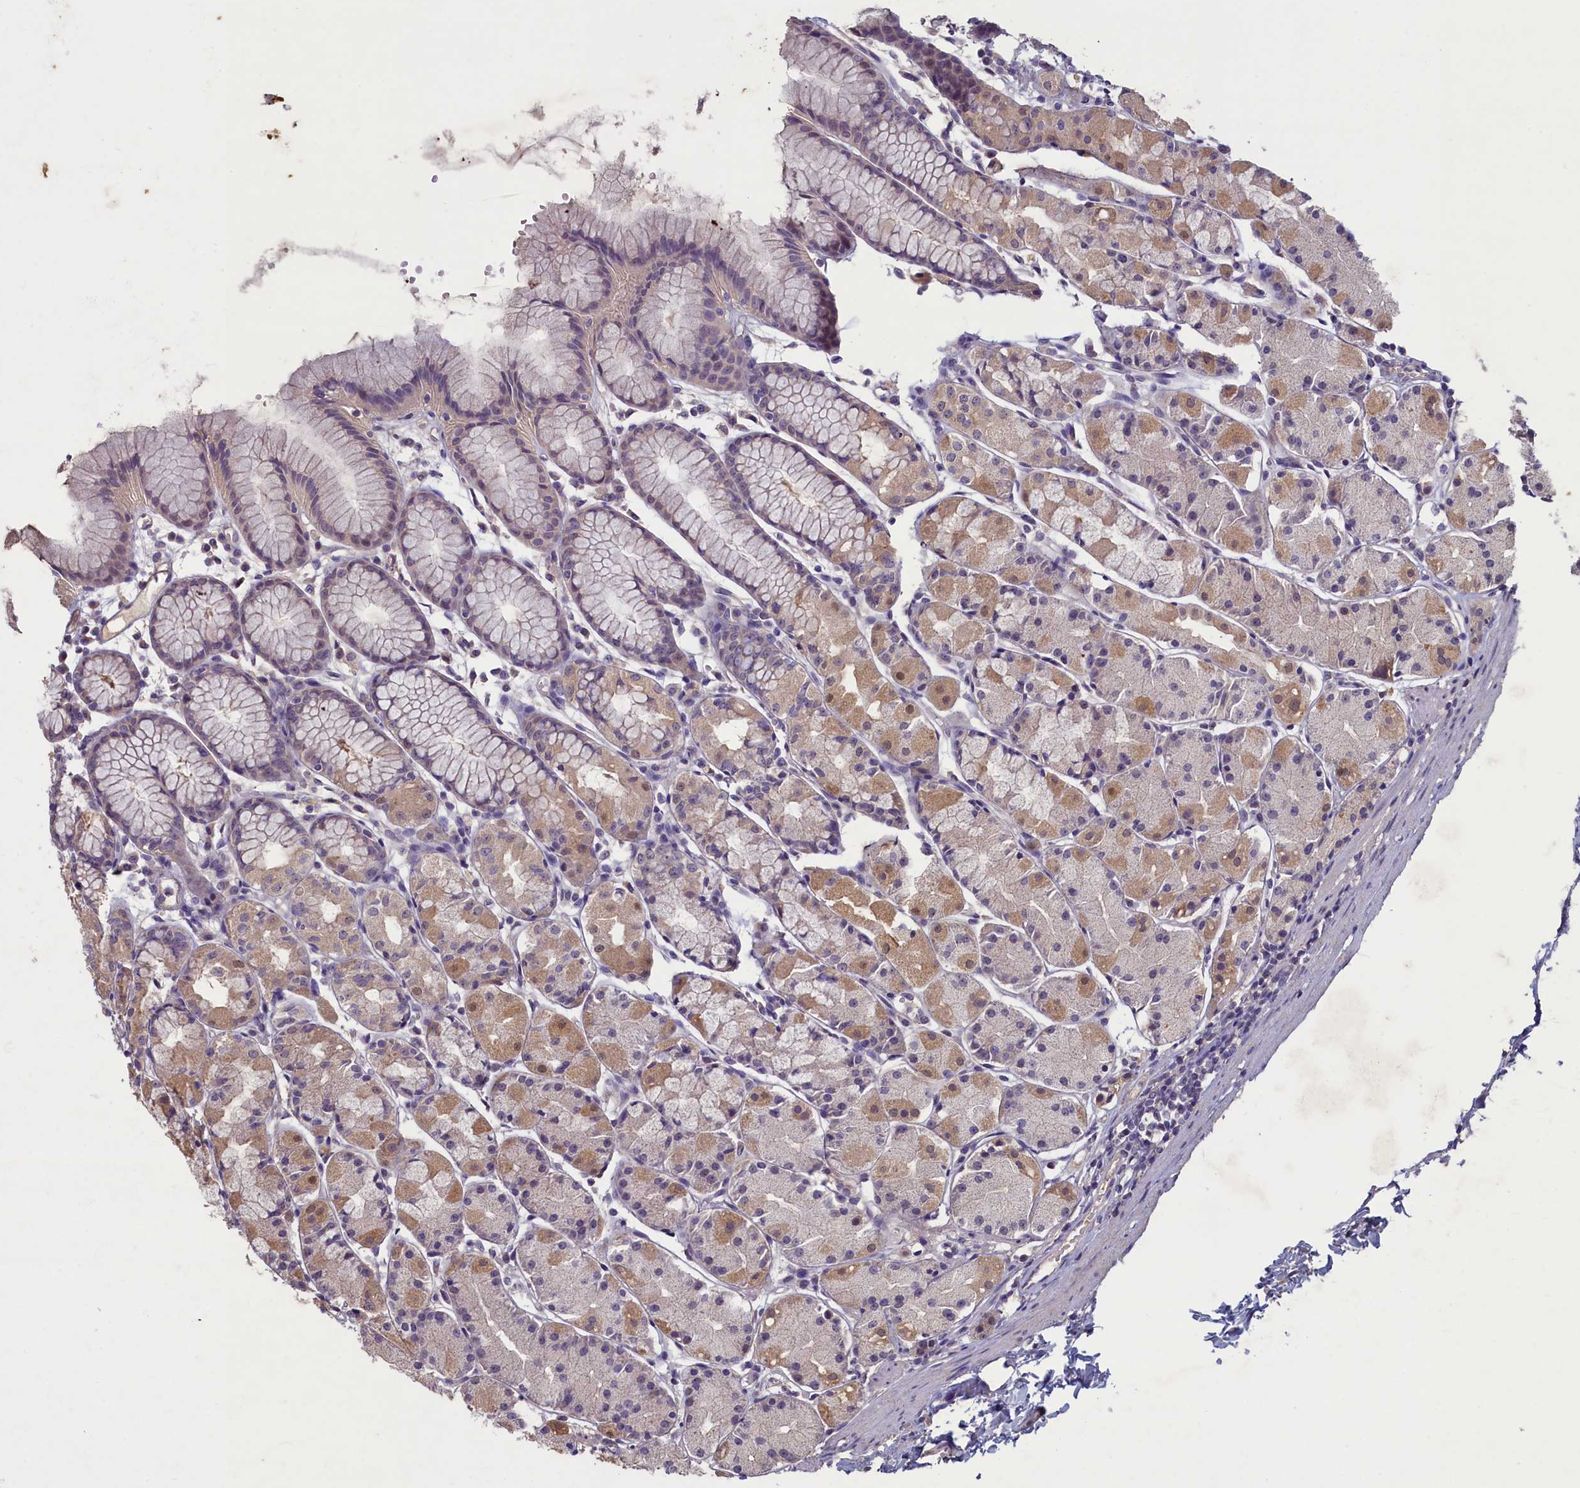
{"staining": {"intensity": "moderate", "quantity": "<25%", "location": "cytoplasmic/membranous,nuclear"}, "tissue": "stomach", "cell_type": "Glandular cells", "image_type": "normal", "snomed": [{"axis": "morphology", "description": "Normal tissue, NOS"}, {"axis": "topography", "description": "Stomach, upper"}], "caption": "Human stomach stained for a protein (brown) shows moderate cytoplasmic/membranous,nuclear positive staining in about <25% of glandular cells.", "gene": "ATF7IP2", "patient": {"sex": "male", "age": 47}}